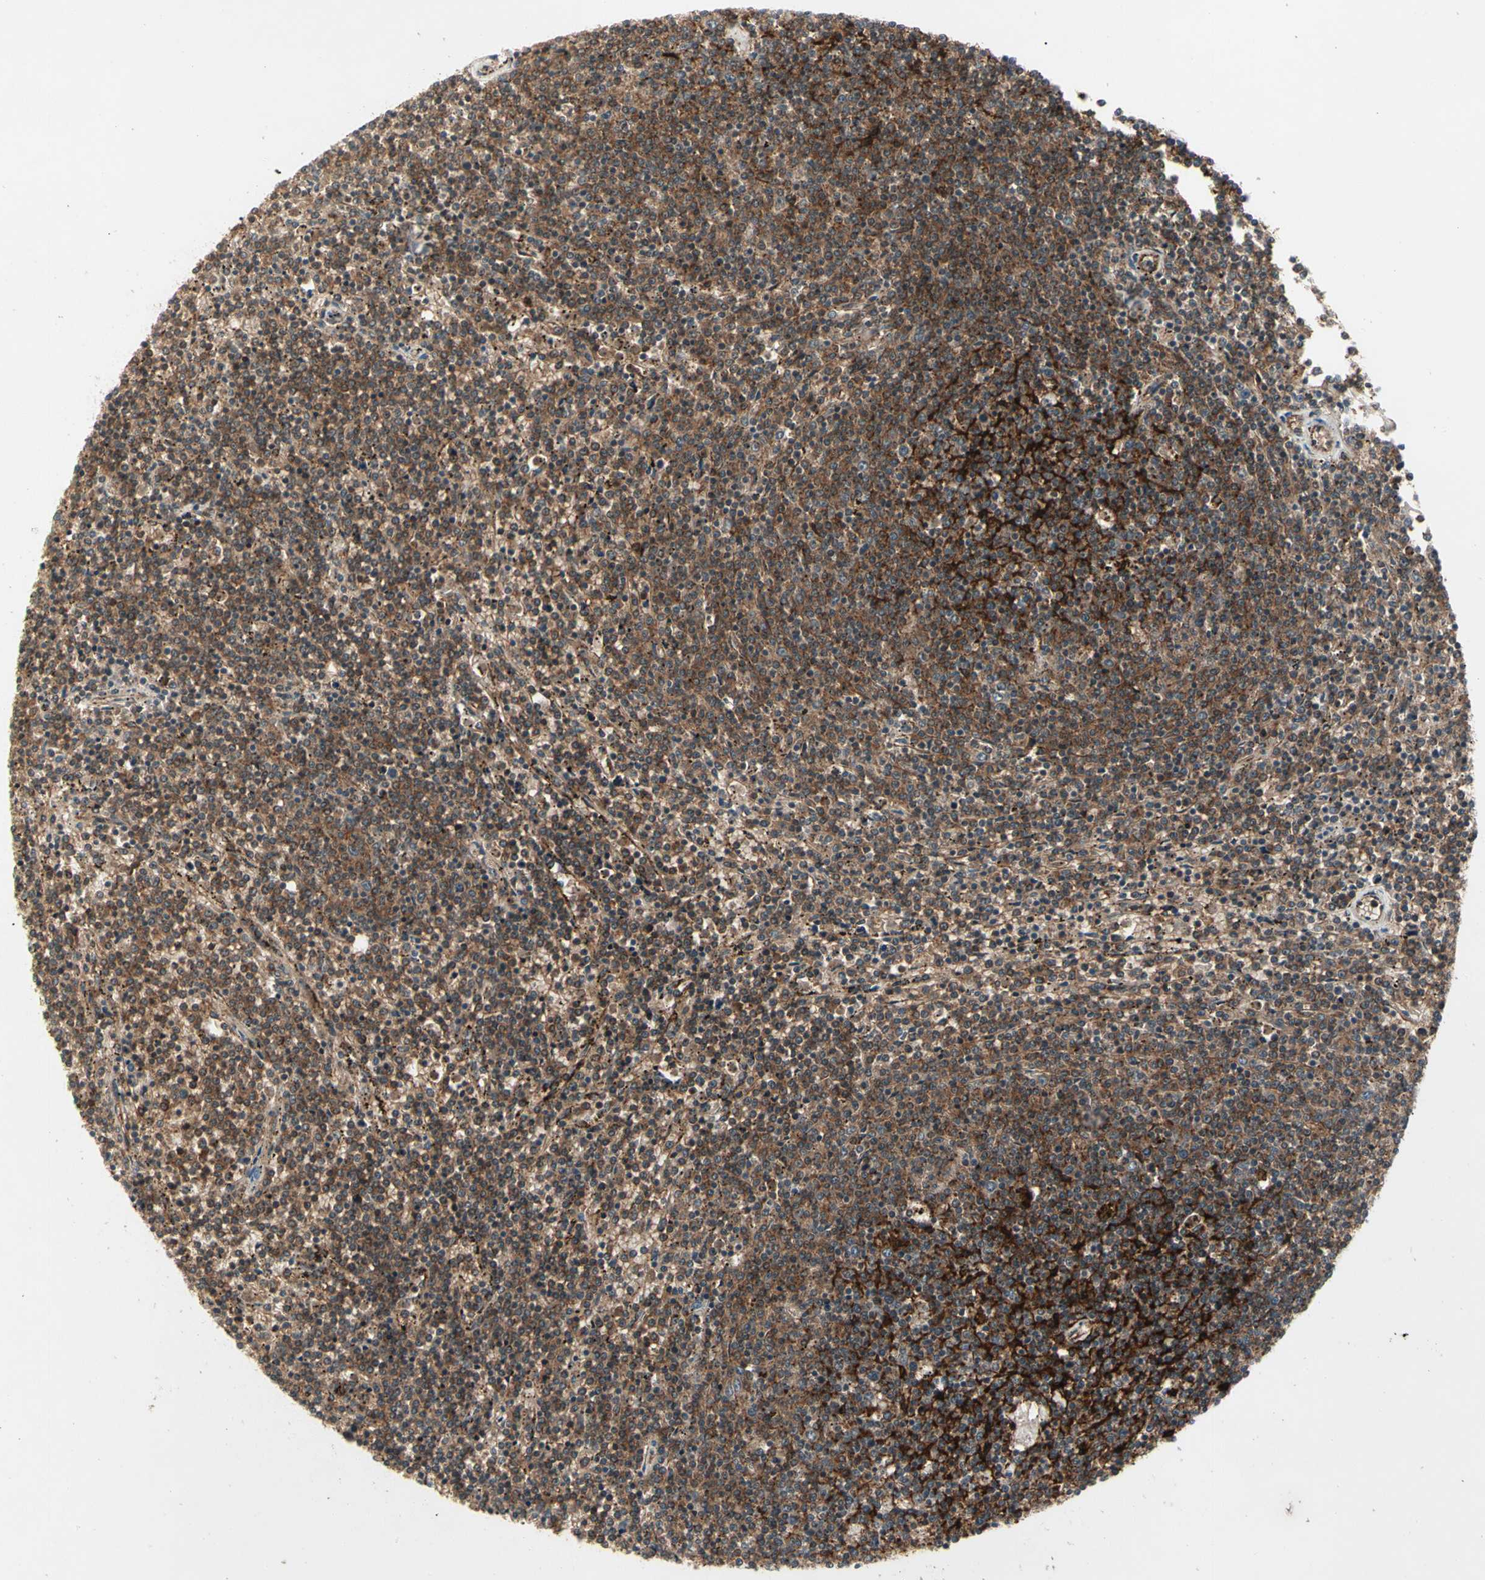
{"staining": {"intensity": "strong", "quantity": ">75%", "location": "cytoplasmic/membranous"}, "tissue": "lymphoma", "cell_type": "Tumor cells", "image_type": "cancer", "snomed": [{"axis": "morphology", "description": "Malignant lymphoma, non-Hodgkin's type, Low grade"}, {"axis": "topography", "description": "Spleen"}], "caption": "Immunohistochemistry (IHC) staining of malignant lymphoma, non-Hodgkin's type (low-grade), which reveals high levels of strong cytoplasmic/membranous expression in about >75% of tumor cells indicating strong cytoplasmic/membranous protein expression. The staining was performed using DAB (3,3'-diaminobenzidine) (brown) for protein detection and nuclei were counterstained in hematoxylin (blue).", "gene": "FLOT1", "patient": {"sex": "female", "age": 50}}